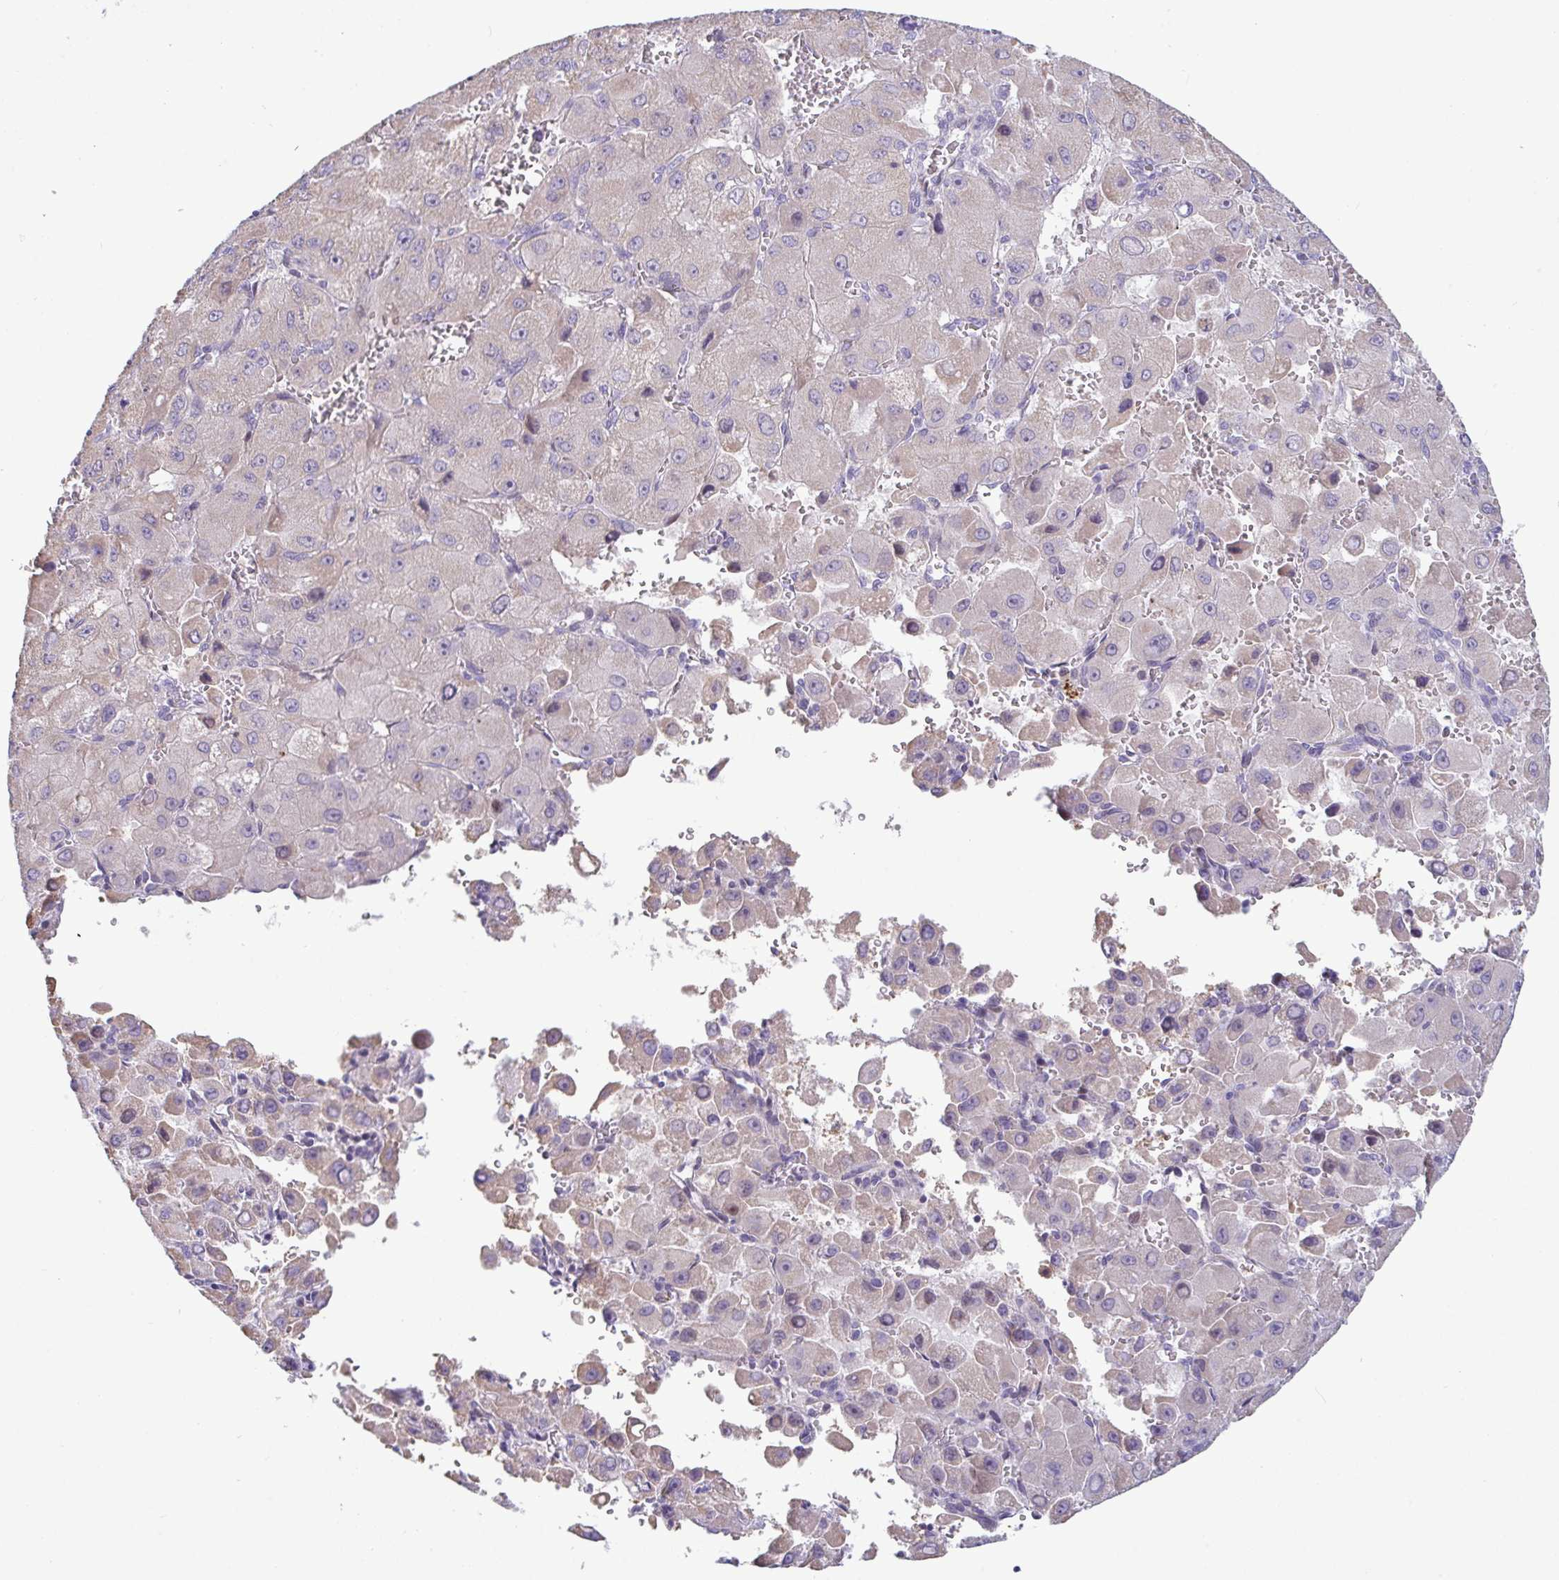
{"staining": {"intensity": "negative", "quantity": "none", "location": "none"}, "tissue": "liver cancer", "cell_type": "Tumor cells", "image_type": "cancer", "snomed": [{"axis": "morphology", "description": "Carcinoma, Hepatocellular, NOS"}, {"axis": "topography", "description": "Liver"}], "caption": "Immunohistochemical staining of liver cancer (hepatocellular carcinoma) shows no significant positivity in tumor cells.", "gene": "IL37", "patient": {"sex": "male", "age": 27}}